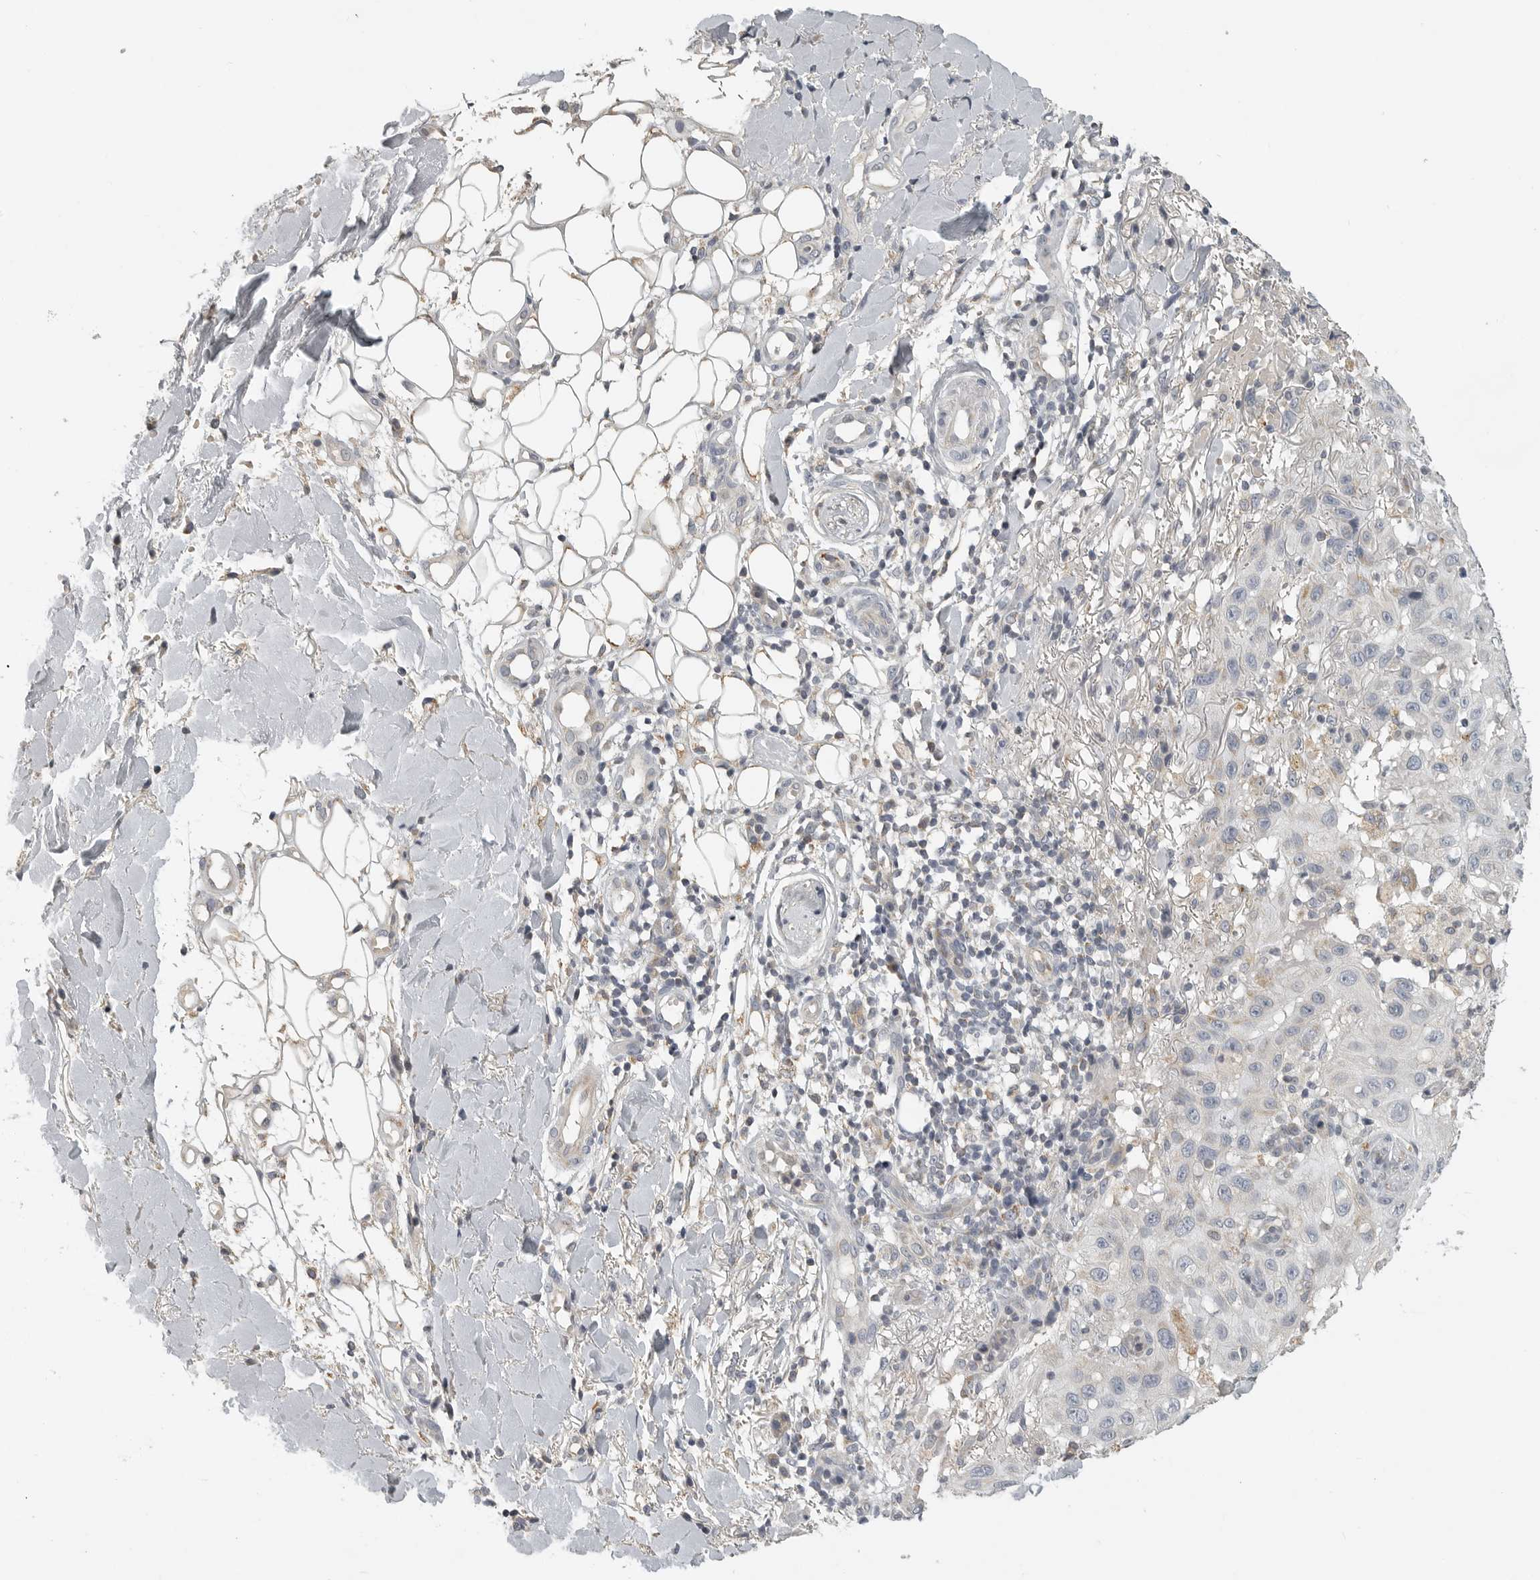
{"staining": {"intensity": "negative", "quantity": "none", "location": "none"}, "tissue": "skin cancer", "cell_type": "Tumor cells", "image_type": "cancer", "snomed": [{"axis": "morphology", "description": "Normal tissue, NOS"}, {"axis": "morphology", "description": "Squamous cell carcinoma, NOS"}, {"axis": "topography", "description": "Skin"}], "caption": "The histopathology image reveals no staining of tumor cells in skin cancer.", "gene": "RXFP3", "patient": {"sex": "female", "age": 96}}